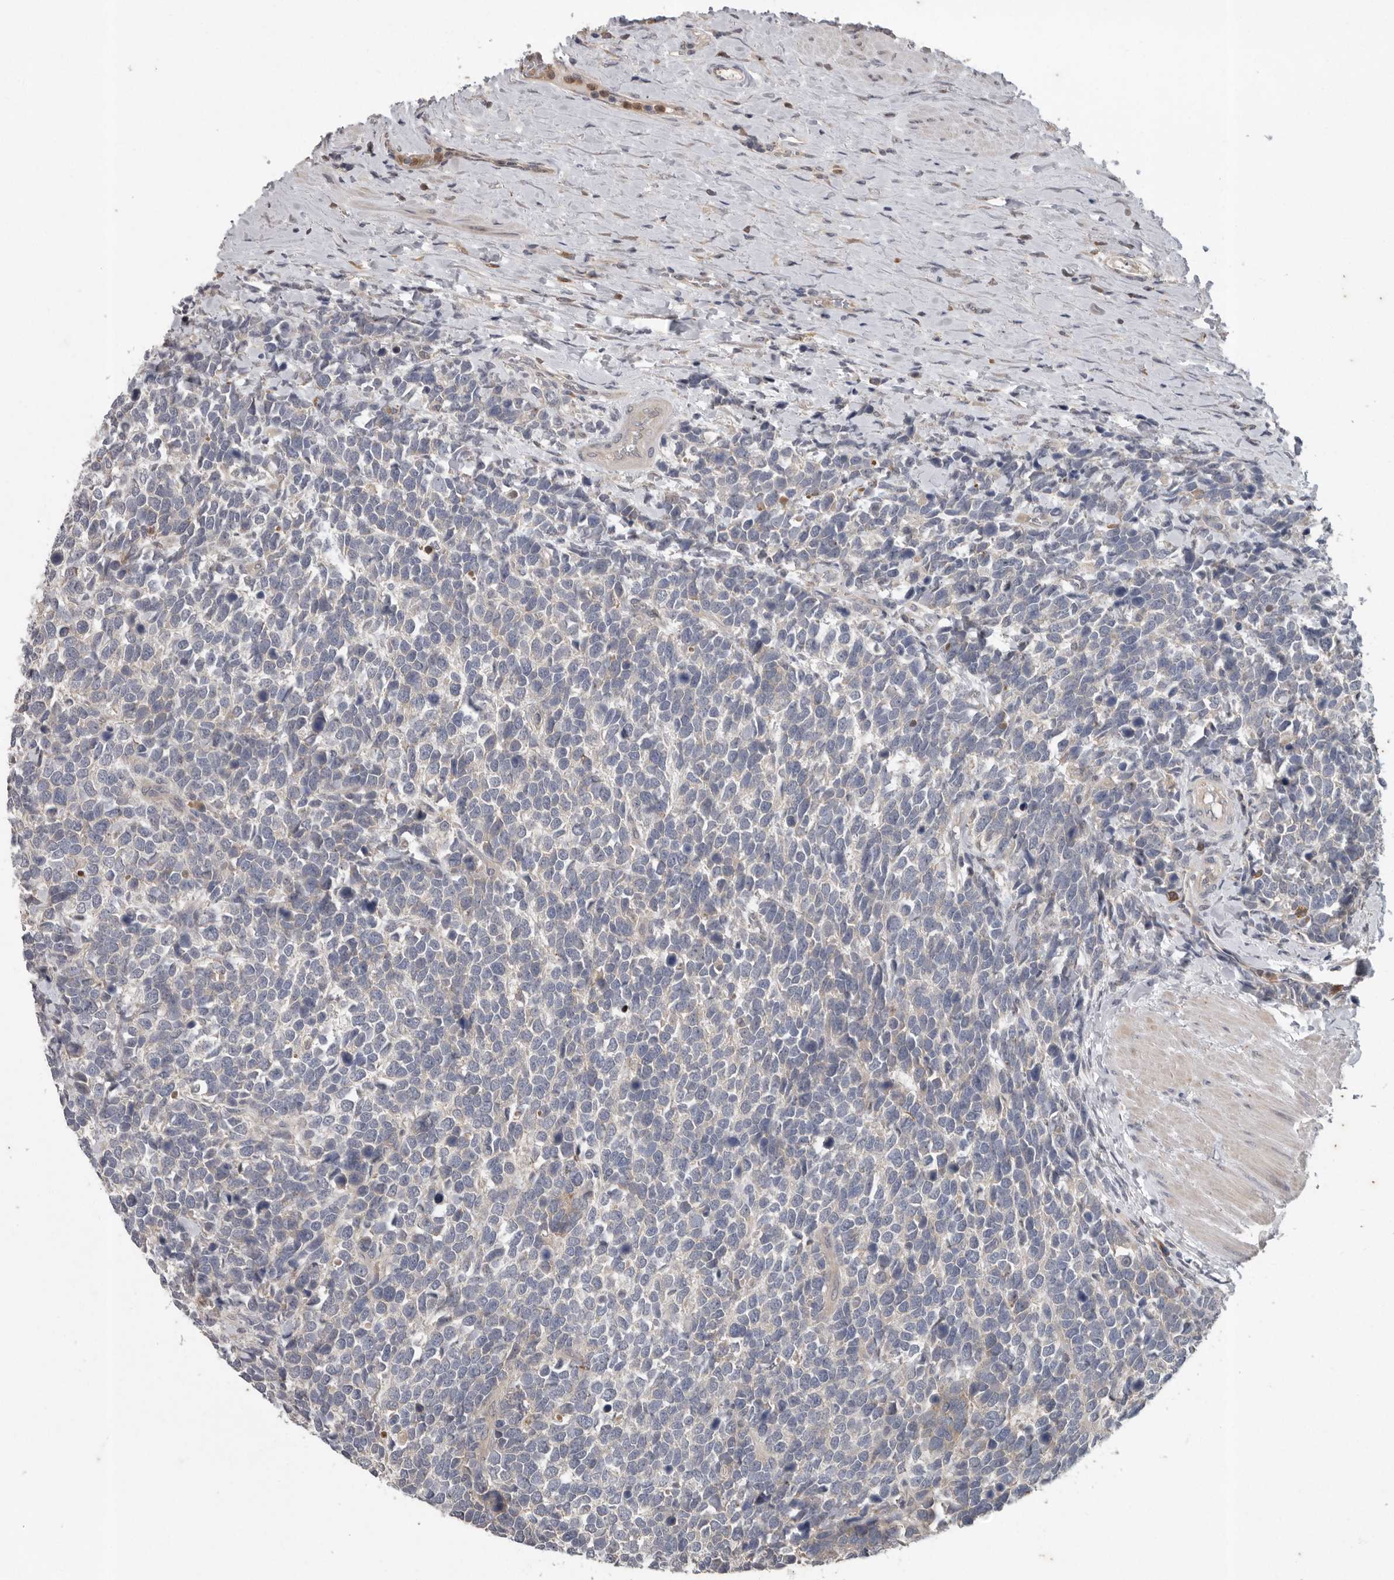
{"staining": {"intensity": "weak", "quantity": "<25%", "location": "cytoplasmic/membranous"}, "tissue": "urothelial cancer", "cell_type": "Tumor cells", "image_type": "cancer", "snomed": [{"axis": "morphology", "description": "Urothelial carcinoma, High grade"}, {"axis": "topography", "description": "Urinary bladder"}], "caption": "High-grade urothelial carcinoma was stained to show a protein in brown. There is no significant staining in tumor cells.", "gene": "RALGPS2", "patient": {"sex": "female", "age": 82}}